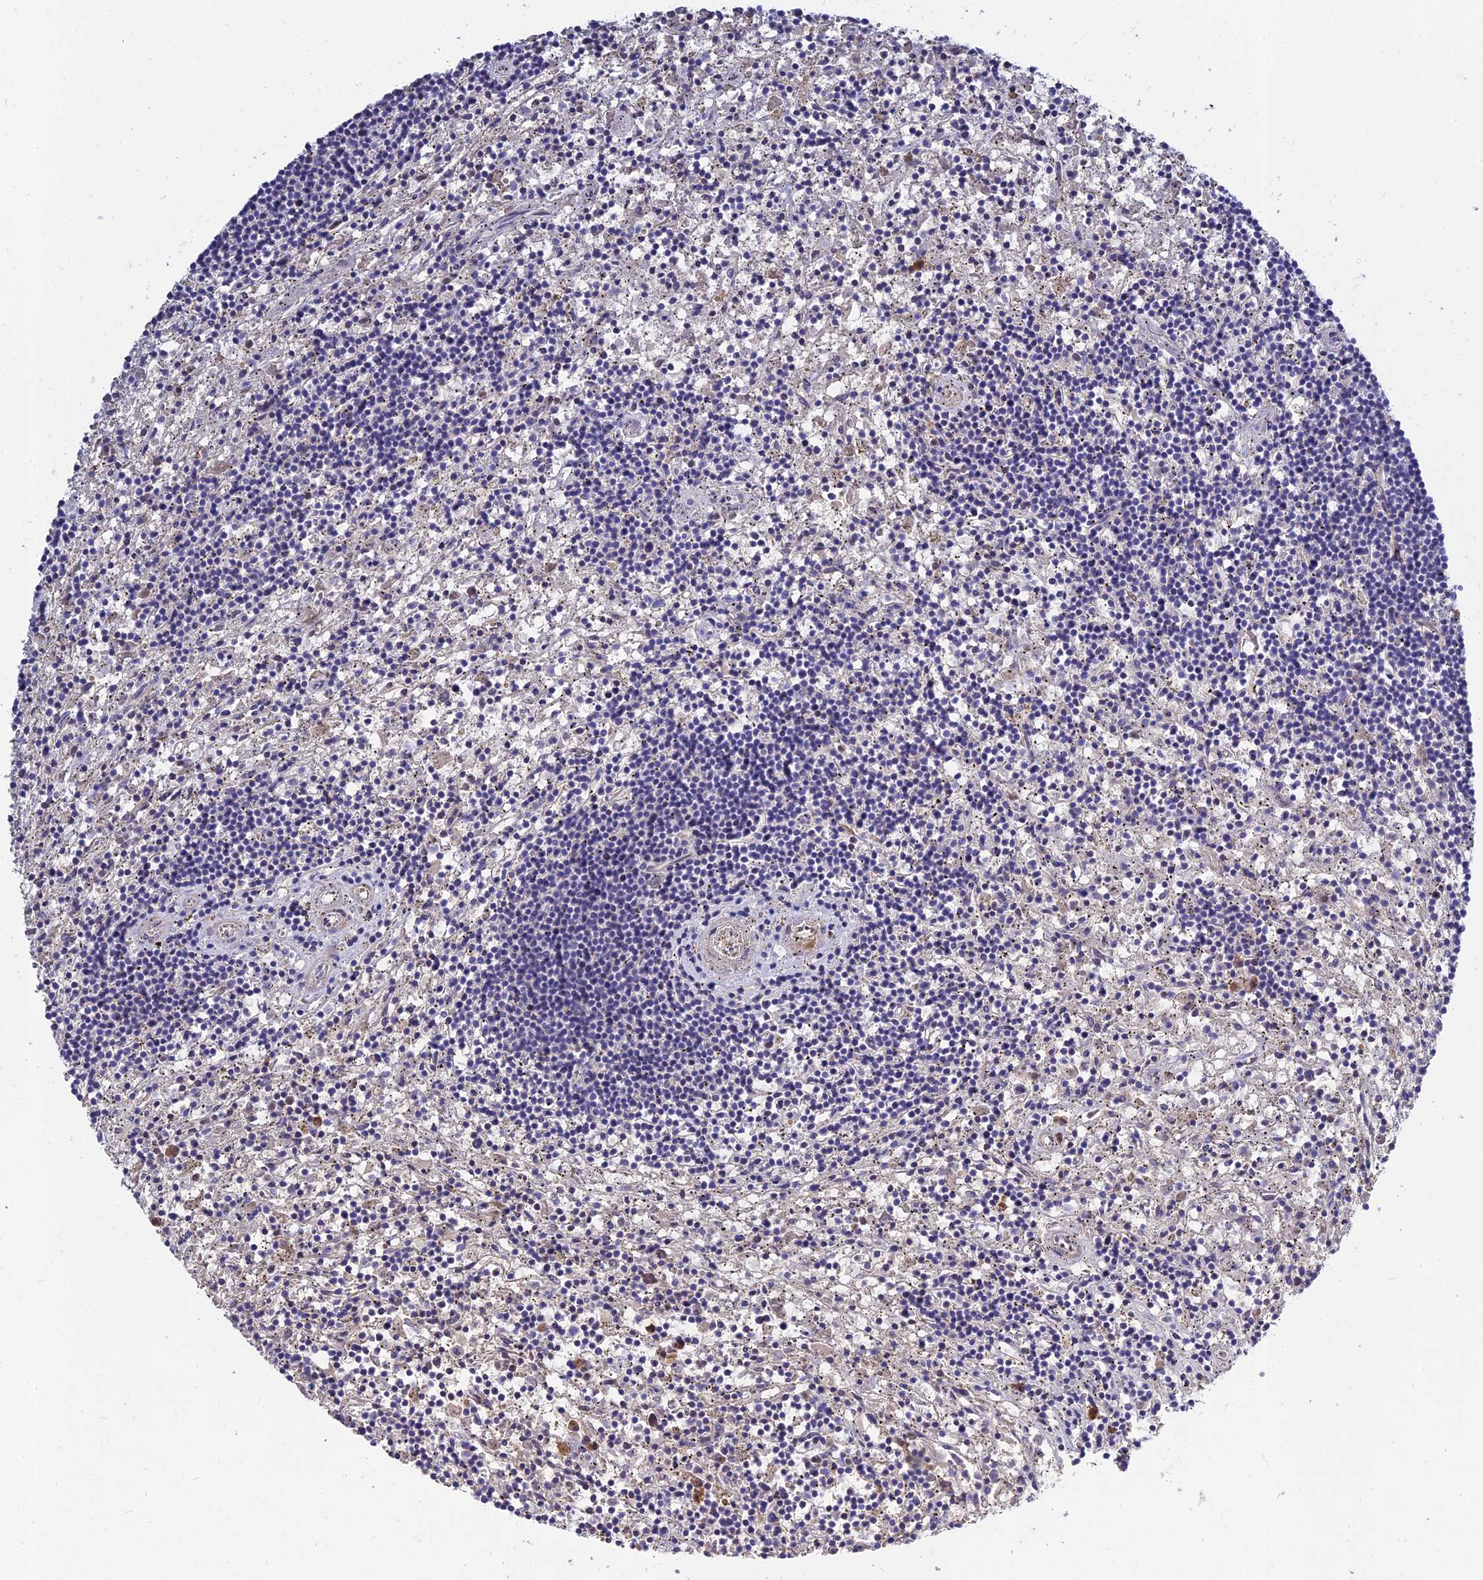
{"staining": {"intensity": "negative", "quantity": "none", "location": "none"}, "tissue": "lymphoma", "cell_type": "Tumor cells", "image_type": "cancer", "snomed": [{"axis": "morphology", "description": "Malignant lymphoma, non-Hodgkin's type, Low grade"}, {"axis": "topography", "description": "Spleen"}], "caption": "Histopathology image shows no significant protein positivity in tumor cells of low-grade malignant lymphoma, non-Hodgkin's type. (DAB immunohistochemistry (IHC) with hematoxylin counter stain).", "gene": "MRPL35", "patient": {"sex": "male", "age": 76}}